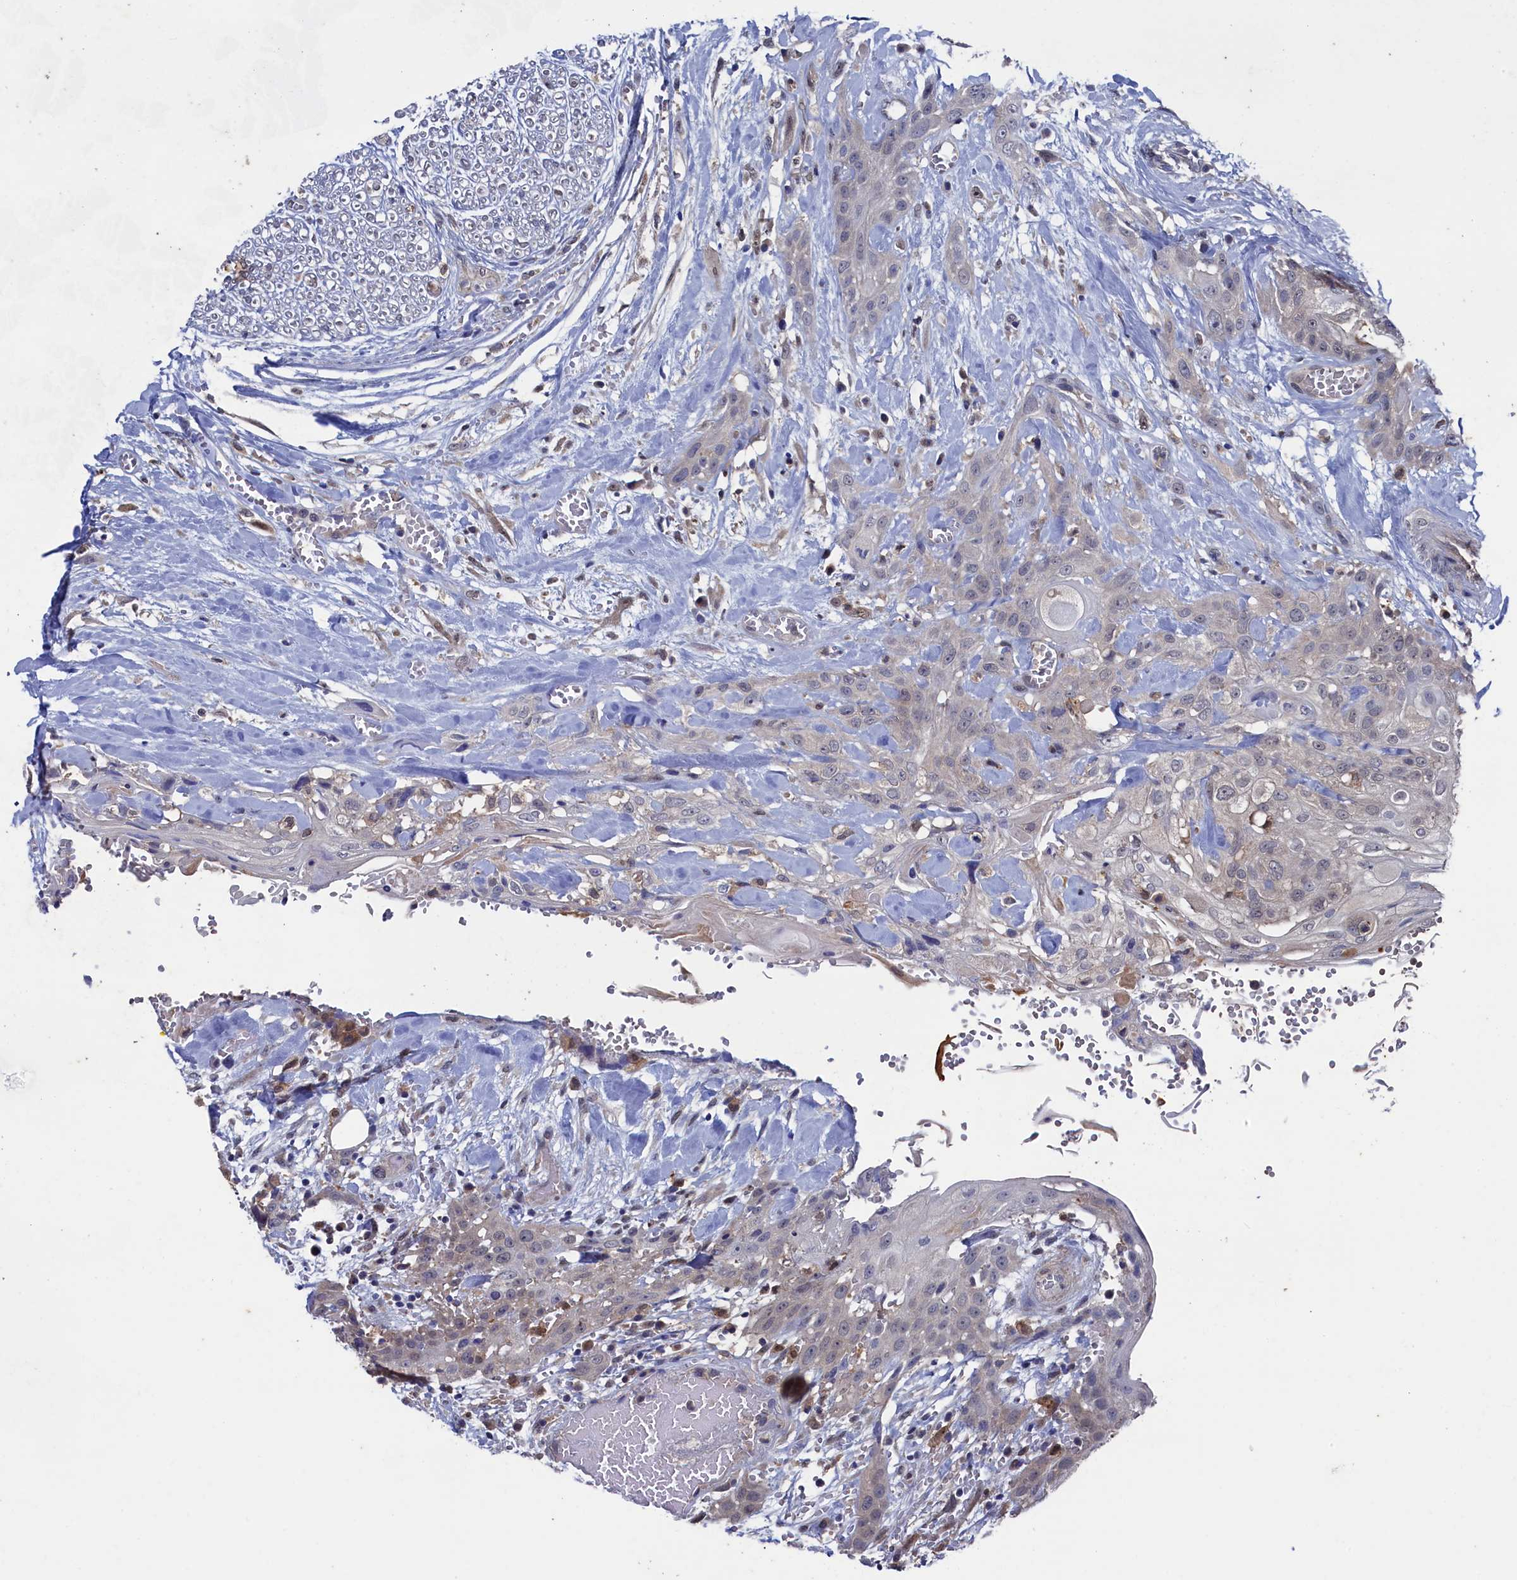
{"staining": {"intensity": "negative", "quantity": "none", "location": "none"}, "tissue": "head and neck cancer", "cell_type": "Tumor cells", "image_type": "cancer", "snomed": [{"axis": "morphology", "description": "Squamous cell carcinoma, NOS"}, {"axis": "topography", "description": "Head-Neck"}], "caption": "DAB immunohistochemical staining of human head and neck cancer demonstrates no significant expression in tumor cells. The staining is performed using DAB (3,3'-diaminobenzidine) brown chromogen with nuclei counter-stained in using hematoxylin.", "gene": "RNH1", "patient": {"sex": "female", "age": 43}}